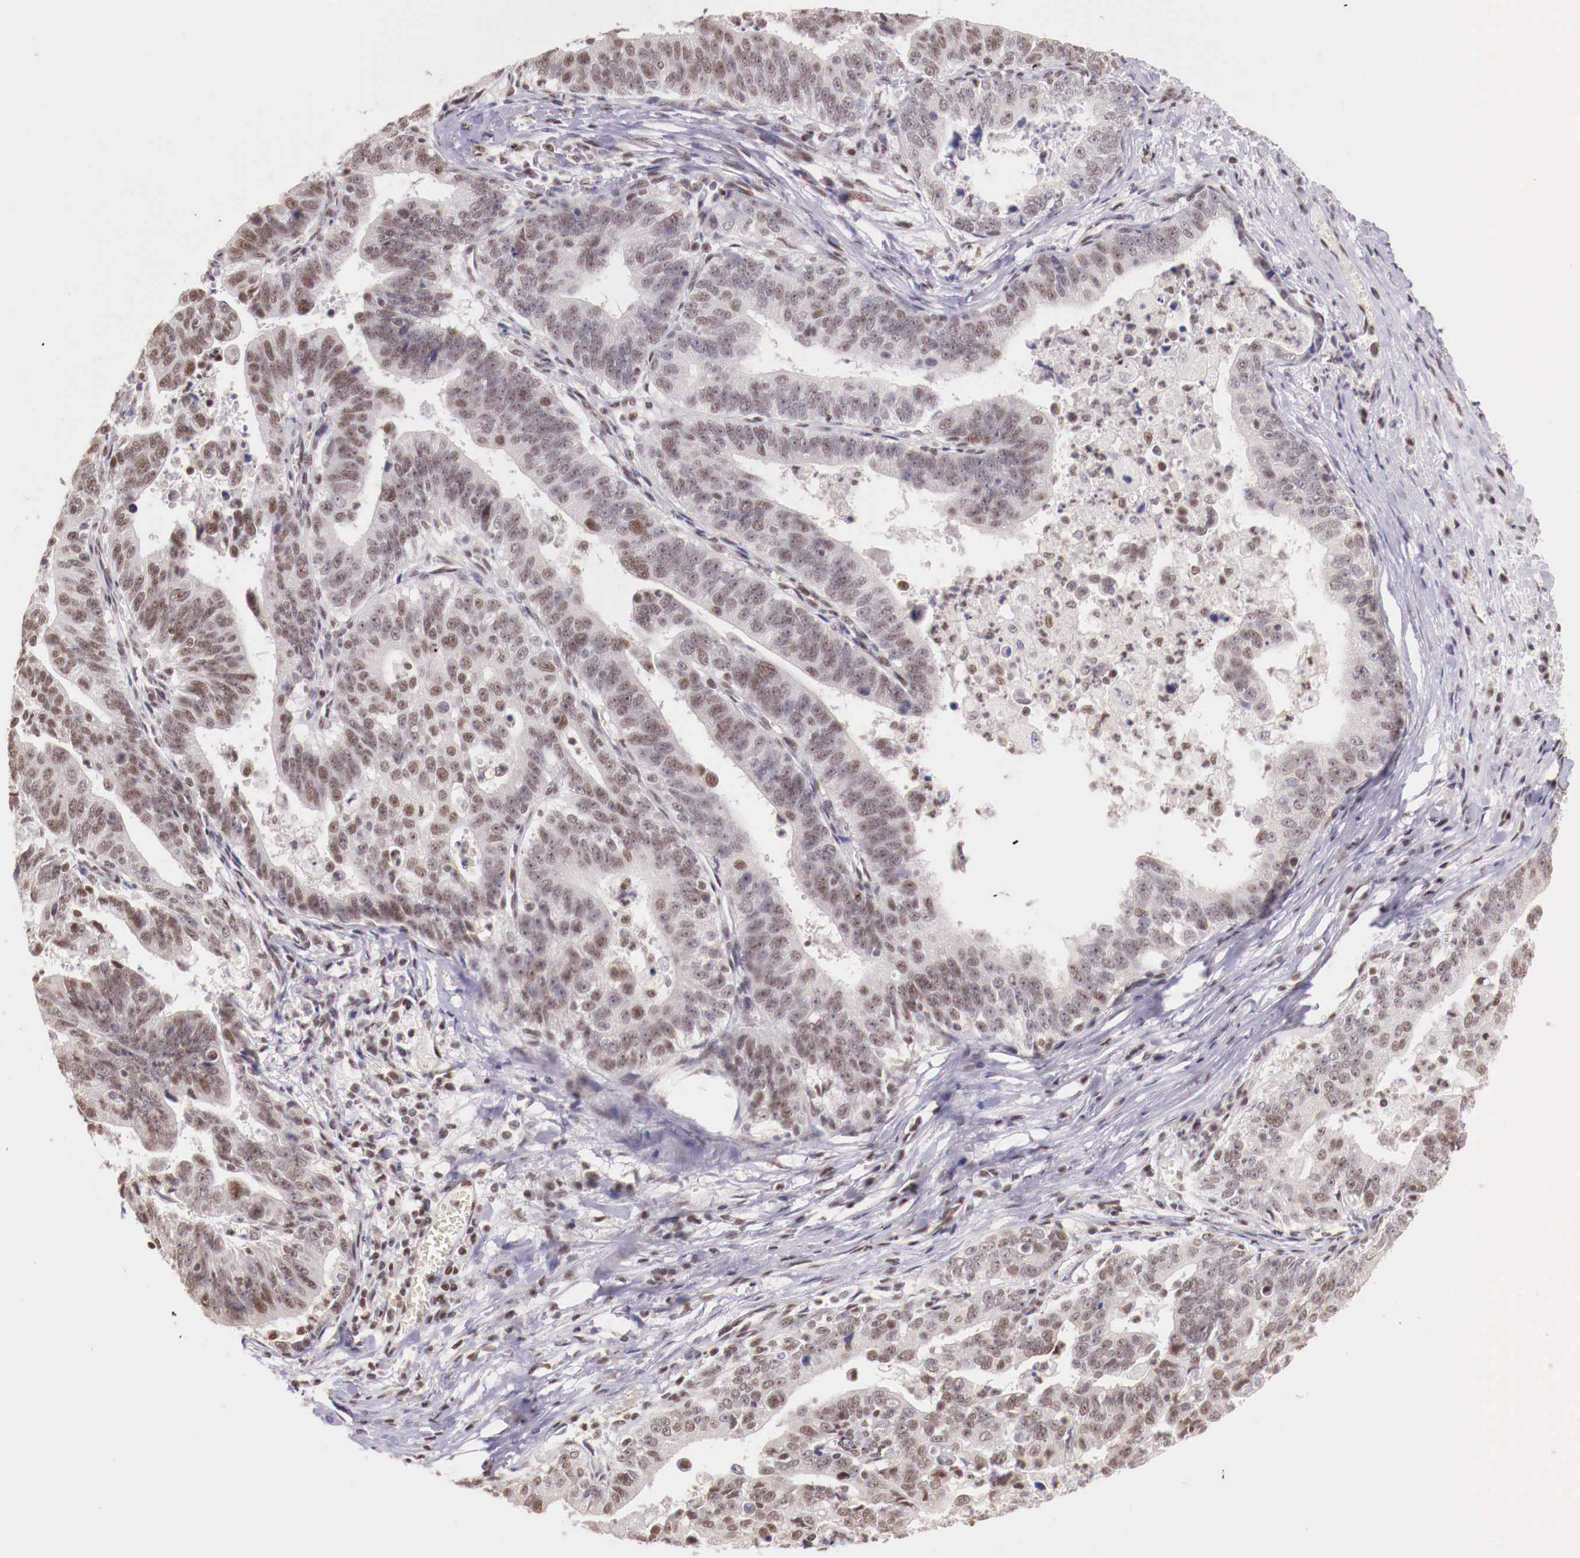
{"staining": {"intensity": "weak", "quantity": "25%-75%", "location": "nuclear"}, "tissue": "stomach cancer", "cell_type": "Tumor cells", "image_type": "cancer", "snomed": [{"axis": "morphology", "description": "Adenocarcinoma, NOS"}, {"axis": "topography", "description": "Stomach, upper"}], "caption": "This is a histology image of immunohistochemistry staining of stomach adenocarcinoma, which shows weak positivity in the nuclear of tumor cells.", "gene": "SP1", "patient": {"sex": "female", "age": 50}}